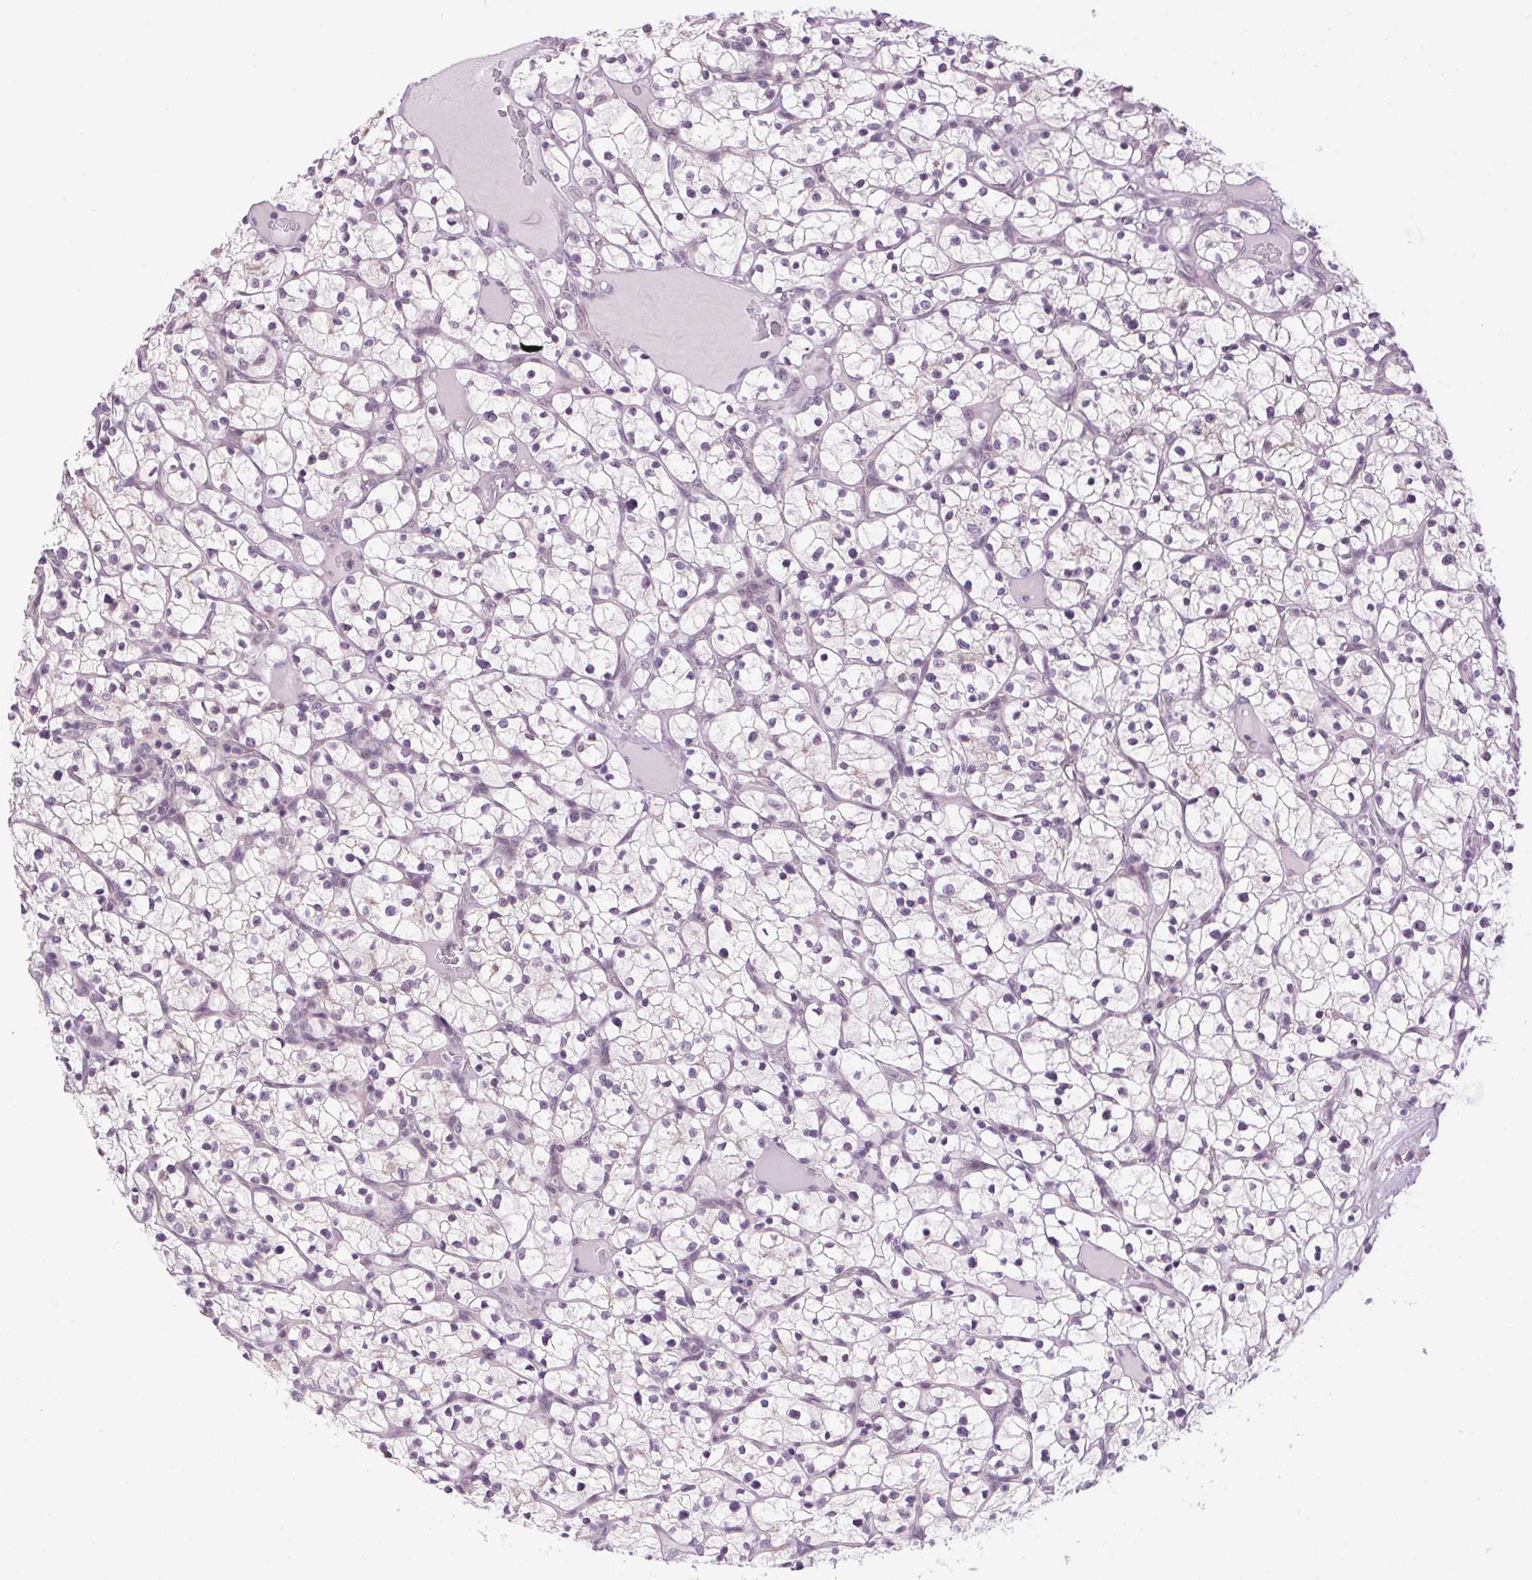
{"staining": {"intensity": "negative", "quantity": "none", "location": "none"}, "tissue": "renal cancer", "cell_type": "Tumor cells", "image_type": "cancer", "snomed": [{"axis": "morphology", "description": "Adenocarcinoma, NOS"}, {"axis": "topography", "description": "Kidney"}], "caption": "The IHC histopathology image has no significant positivity in tumor cells of renal cancer tissue.", "gene": "SMIM13", "patient": {"sex": "female", "age": 64}}